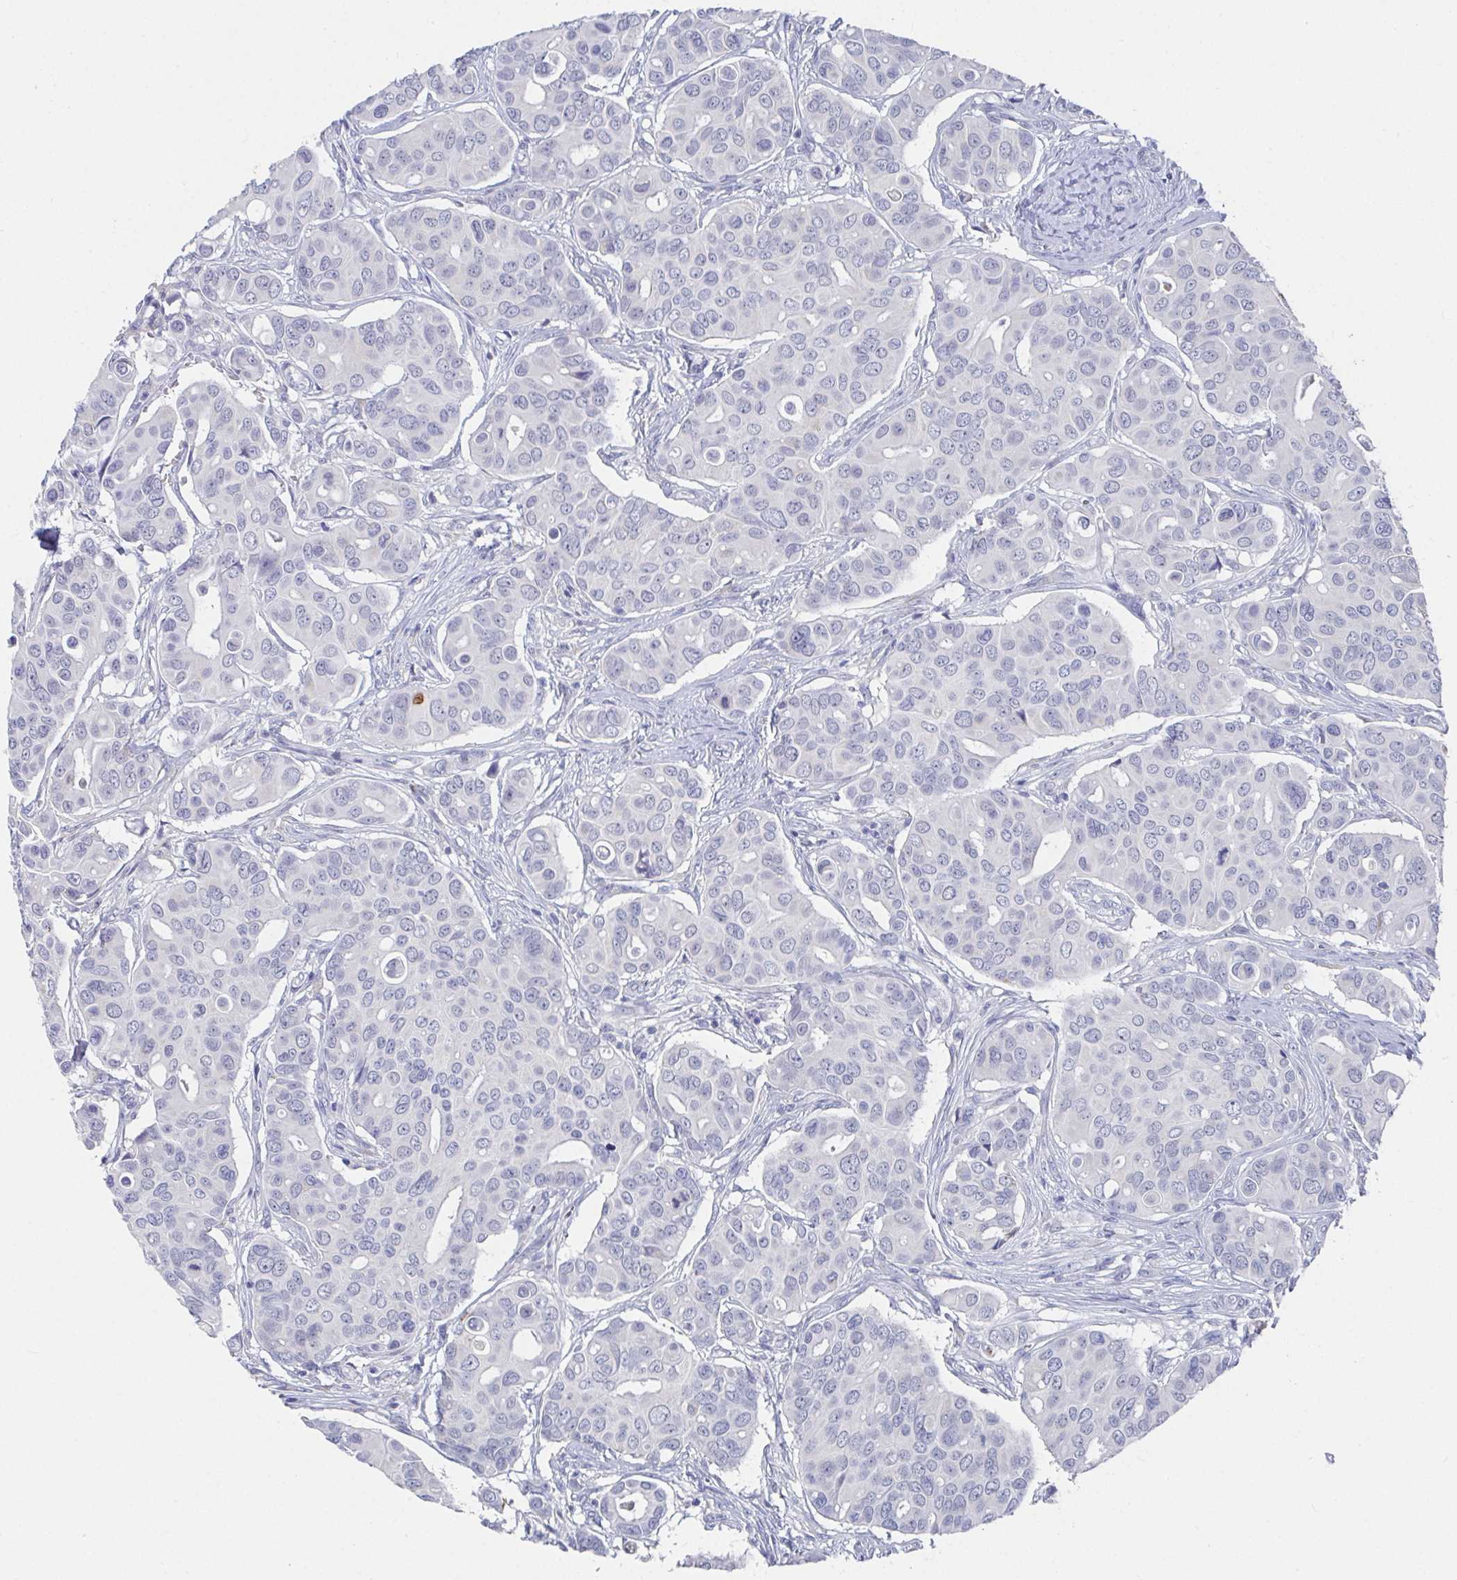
{"staining": {"intensity": "negative", "quantity": "none", "location": "none"}, "tissue": "breast cancer", "cell_type": "Tumor cells", "image_type": "cancer", "snomed": [{"axis": "morphology", "description": "Normal tissue, NOS"}, {"axis": "morphology", "description": "Duct carcinoma"}, {"axis": "topography", "description": "Skin"}, {"axis": "topography", "description": "Breast"}], "caption": "High power microscopy micrograph of an IHC histopathology image of infiltrating ductal carcinoma (breast), revealing no significant staining in tumor cells. The staining was performed using DAB (3,3'-diaminobenzidine) to visualize the protein expression in brown, while the nuclei were stained in blue with hematoxylin (Magnification: 20x).", "gene": "TAS2R39", "patient": {"sex": "female", "age": 54}}